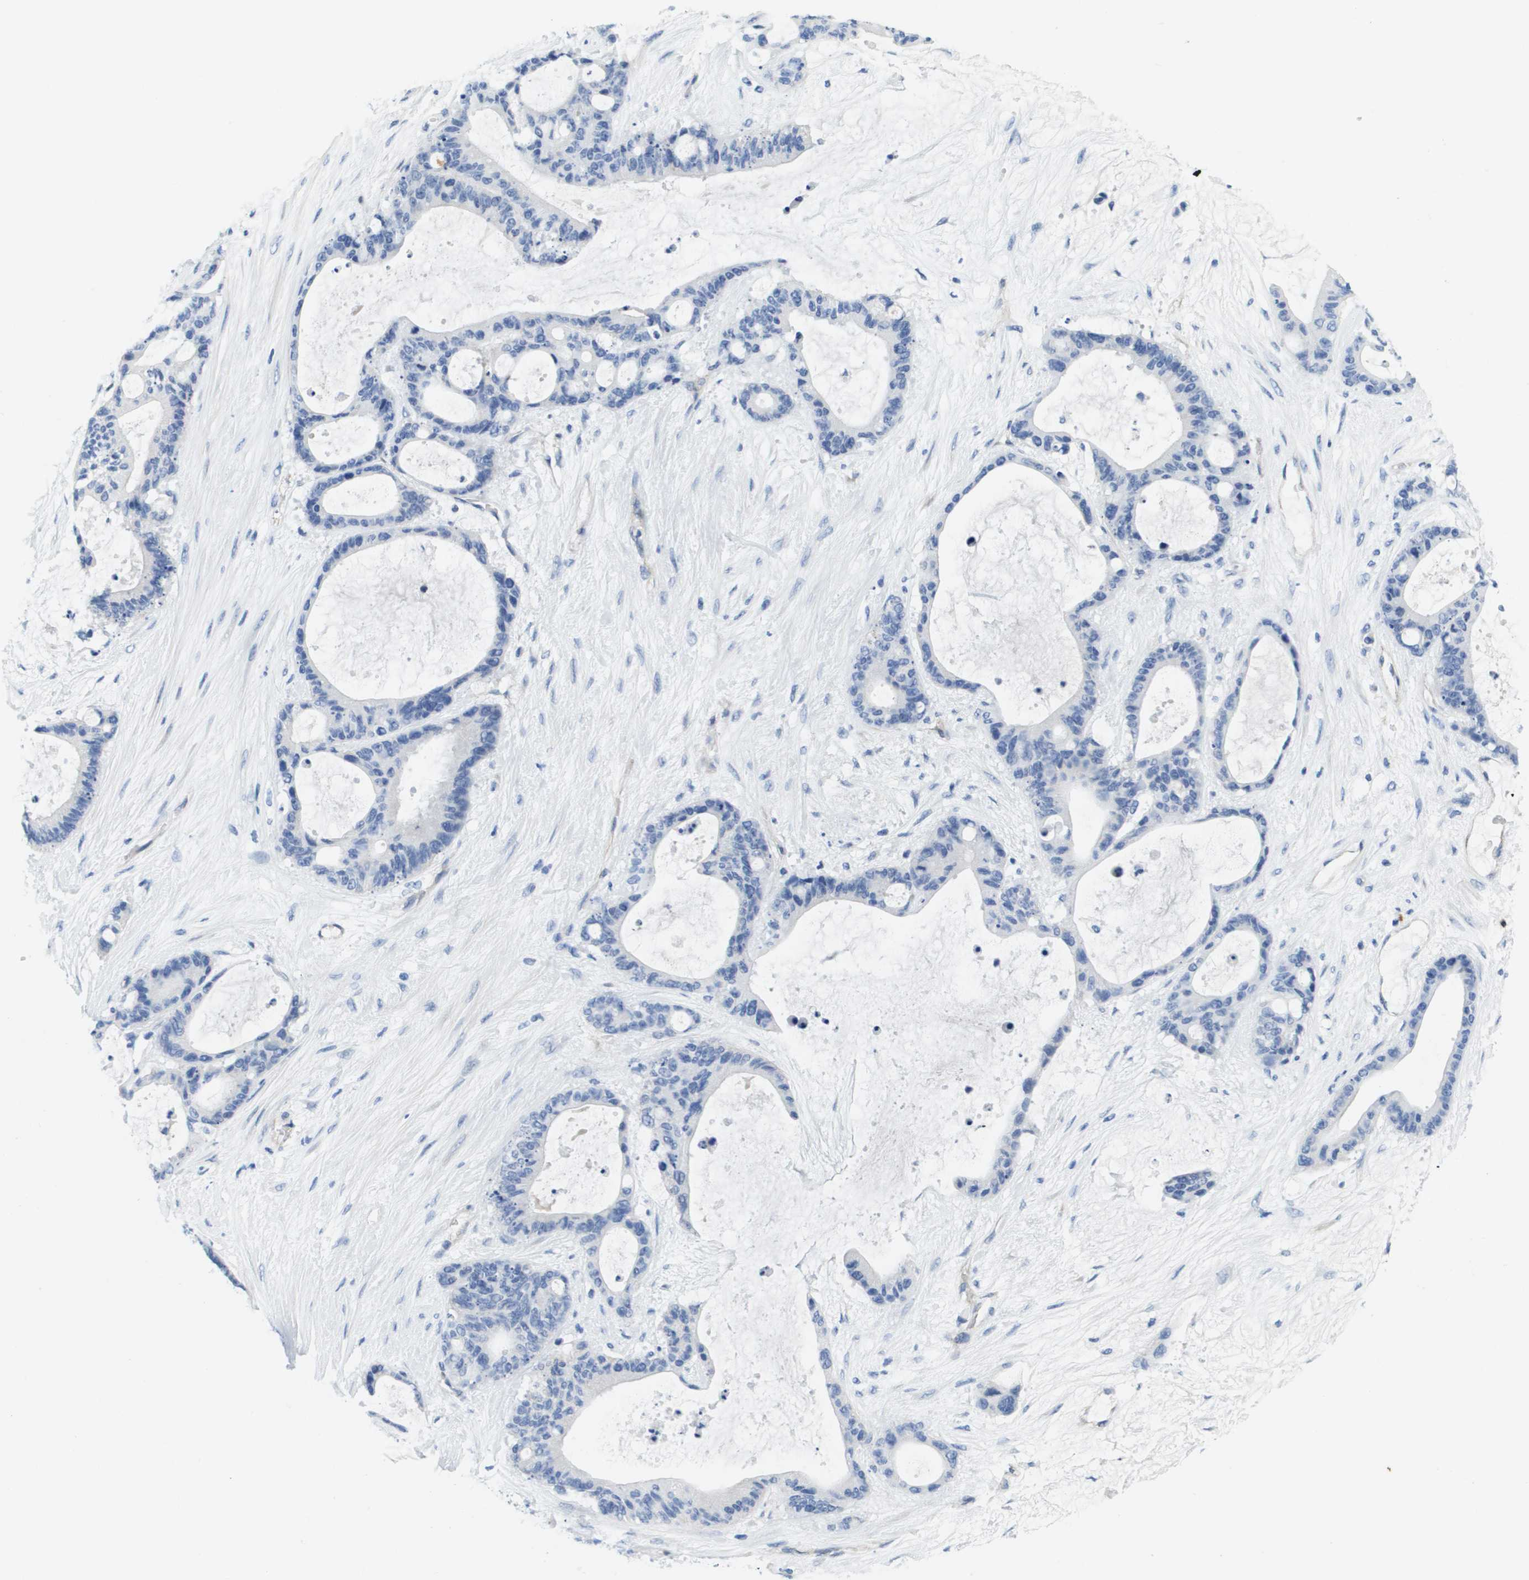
{"staining": {"intensity": "negative", "quantity": "none", "location": "none"}, "tissue": "liver cancer", "cell_type": "Tumor cells", "image_type": "cancer", "snomed": [{"axis": "morphology", "description": "Cholangiocarcinoma"}, {"axis": "topography", "description": "Liver"}], "caption": "Human liver cholangiocarcinoma stained for a protein using immunohistochemistry (IHC) exhibits no staining in tumor cells.", "gene": "MS4A1", "patient": {"sex": "female", "age": 73}}